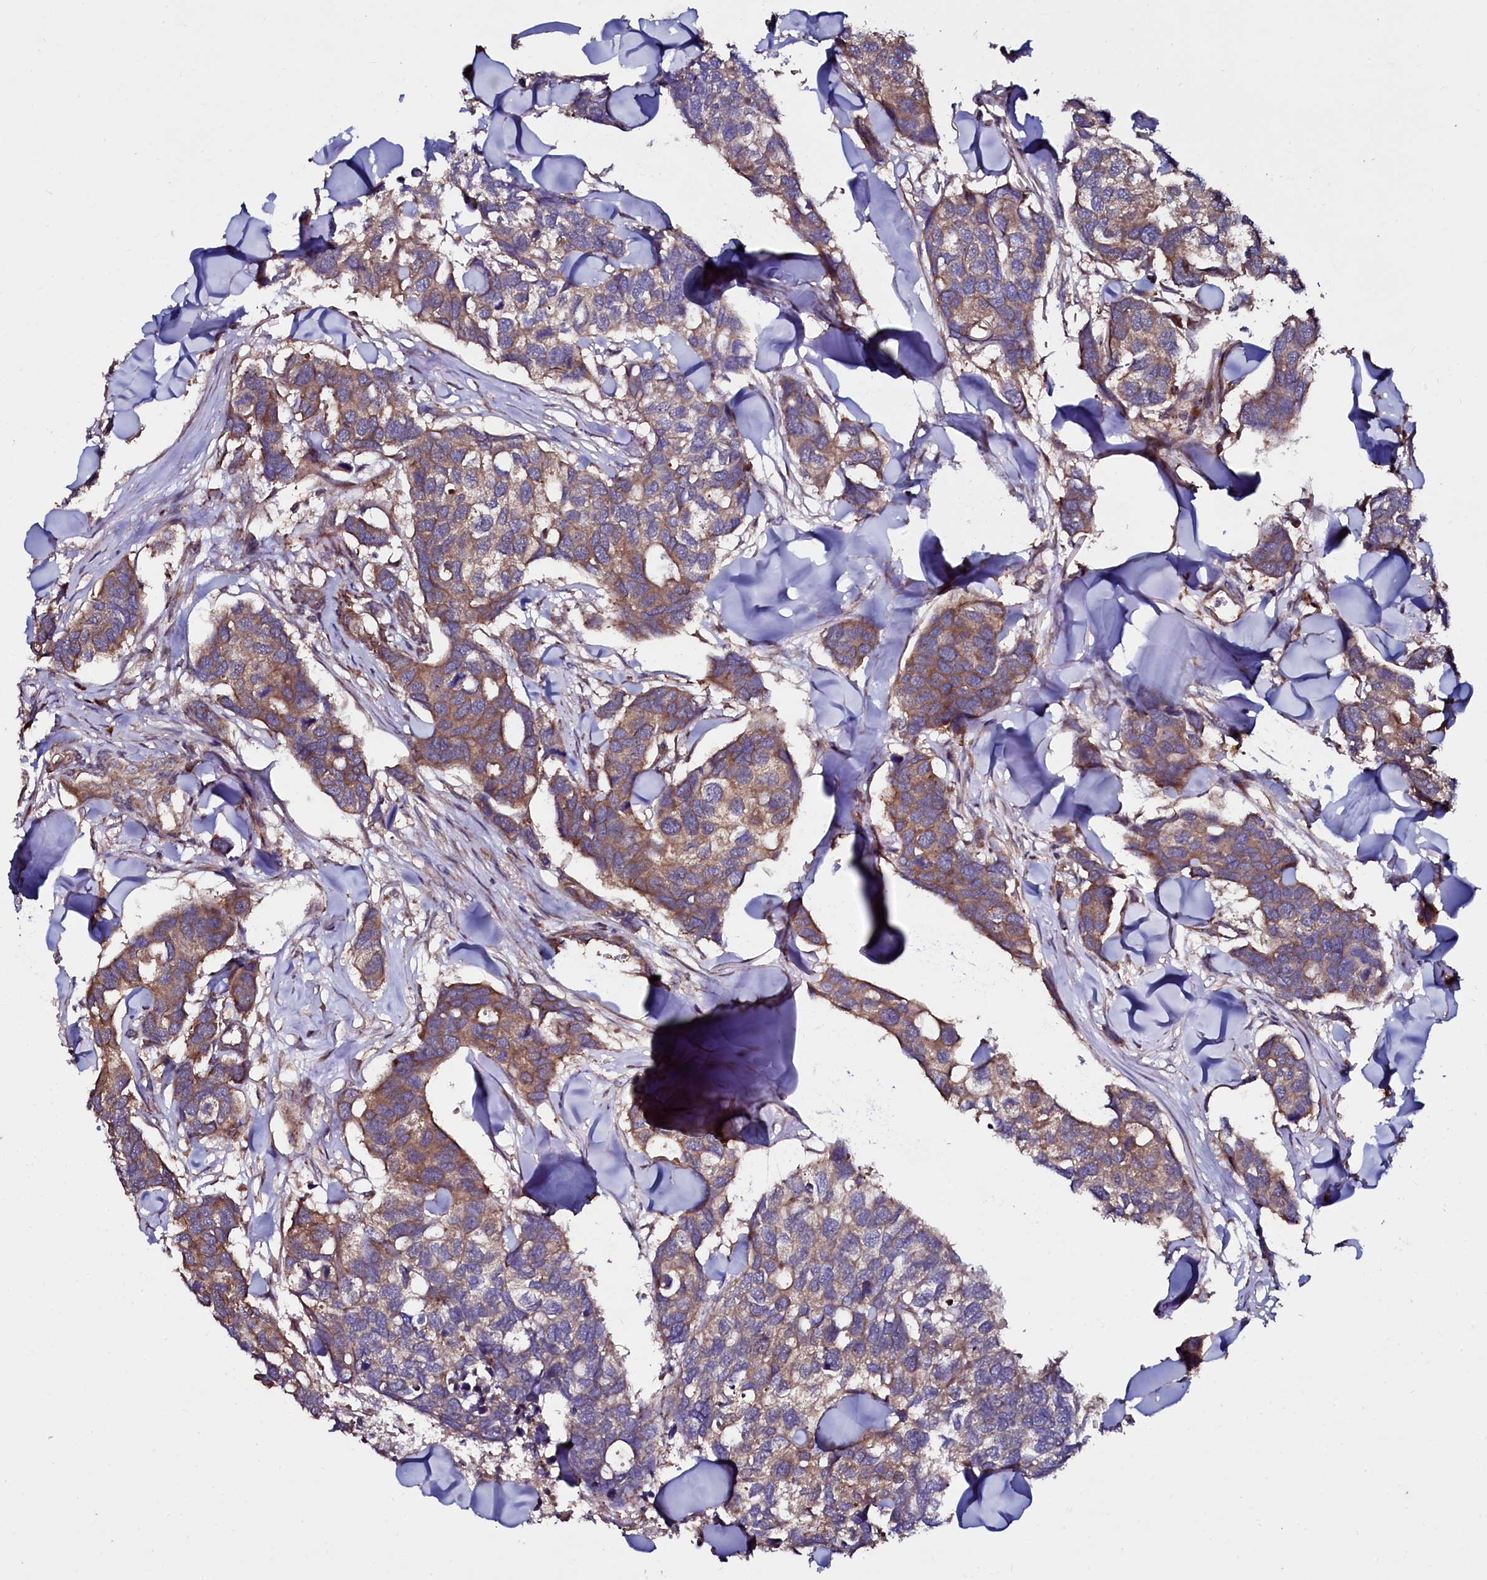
{"staining": {"intensity": "moderate", "quantity": "25%-75%", "location": "cytoplasmic/membranous"}, "tissue": "breast cancer", "cell_type": "Tumor cells", "image_type": "cancer", "snomed": [{"axis": "morphology", "description": "Duct carcinoma"}, {"axis": "topography", "description": "Breast"}], "caption": "Immunohistochemical staining of human breast cancer (intraductal carcinoma) demonstrates moderate cytoplasmic/membranous protein expression in approximately 25%-75% of tumor cells.", "gene": "USPL1", "patient": {"sex": "female", "age": 83}}